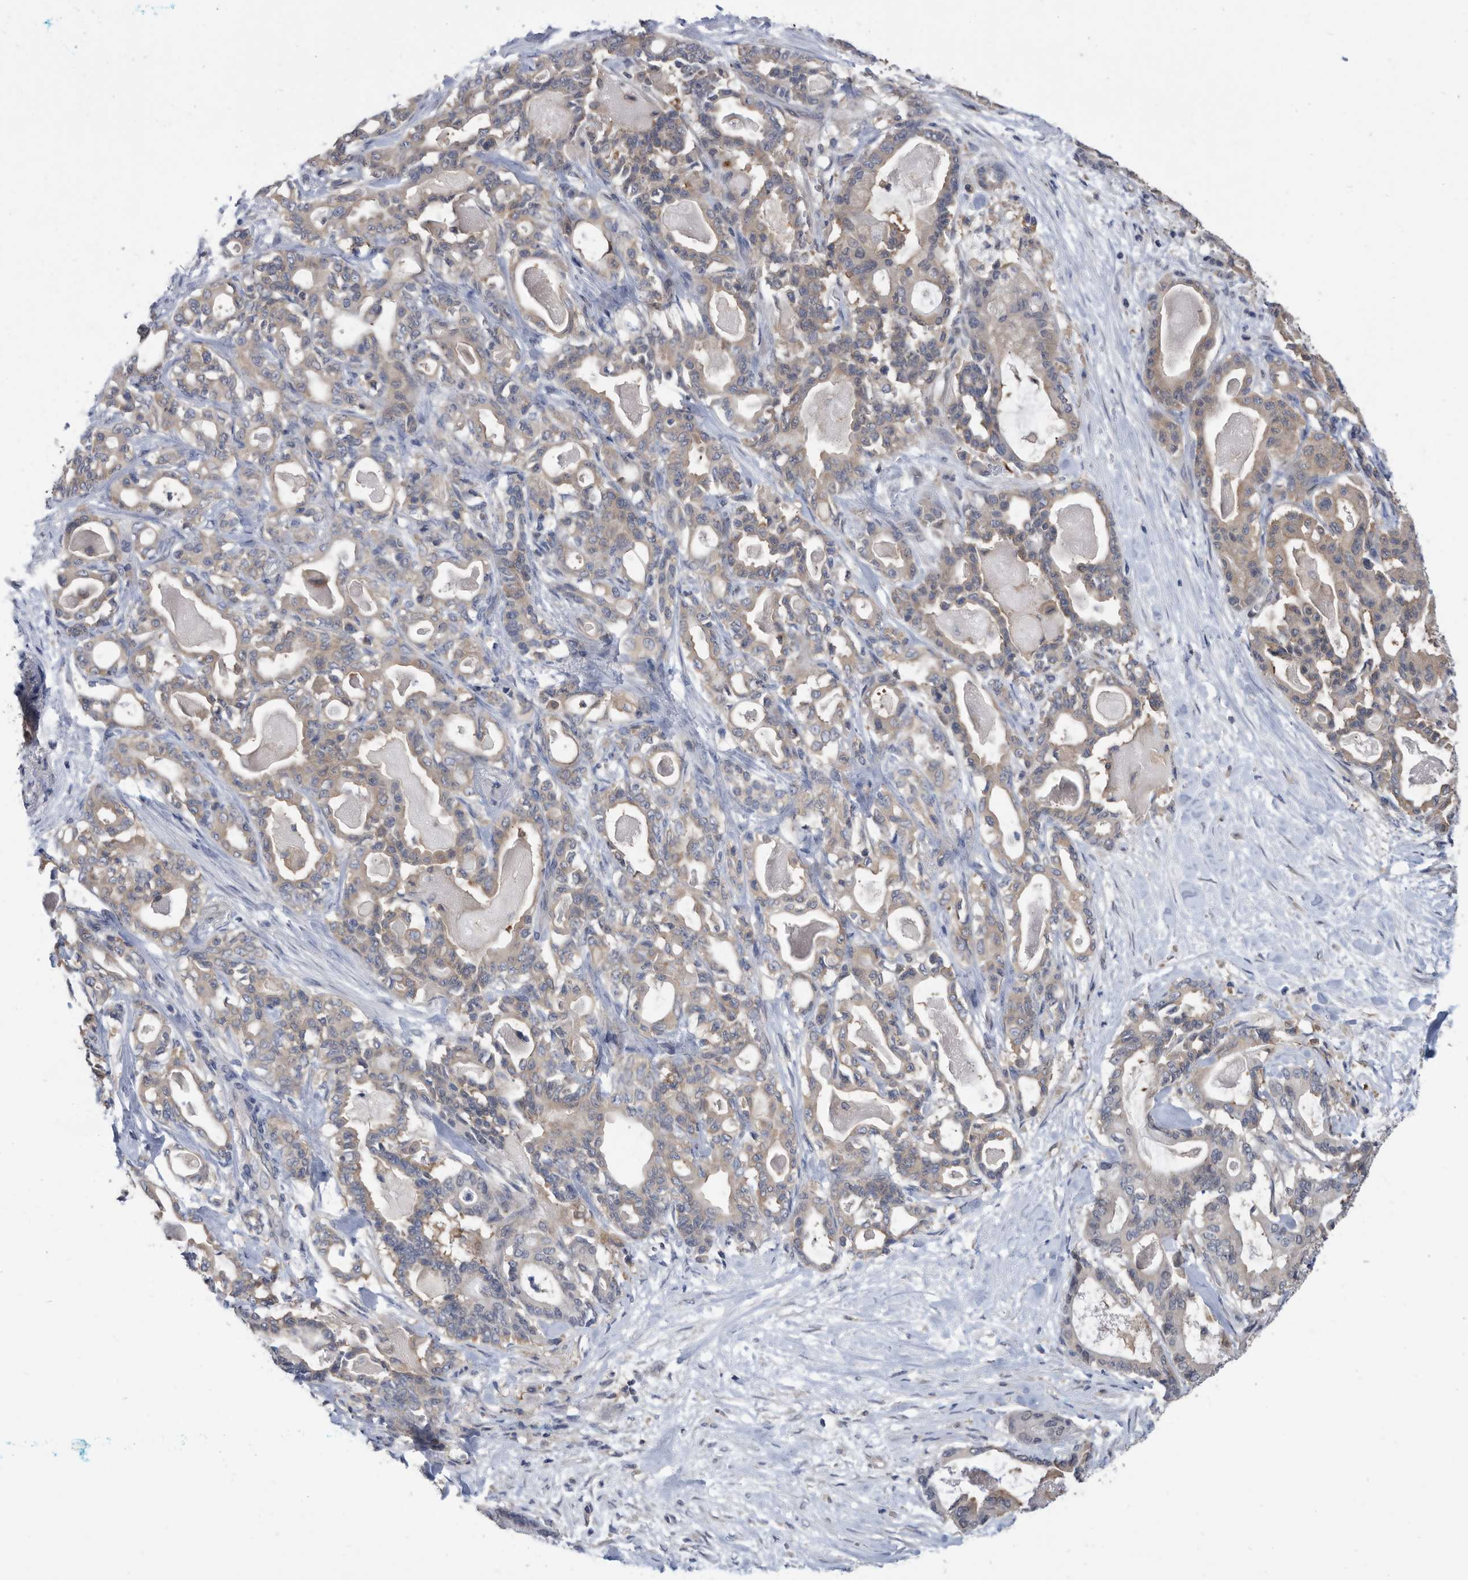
{"staining": {"intensity": "weak", "quantity": "25%-75%", "location": "cytoplasmic/membranous"}, "tissue": "pancreatic cancer", "cell_type": "Tumor cells", "image_type": "cancer", "snomed": [{"axis": "morphology", "description": "Adenocarcinoma, NOS"}, {"axis": "topography", "description": "Pancreas"}], "caption": "Adenocarcinoma (pancreatic) stained with DAB immunohistochemistry demonstrates low levels of weak cytoplasmic/membranous staining in about 25%-75% of tumor cells.", "gene": "CCT4", "patient": {"sex": "male", "age": 63}}